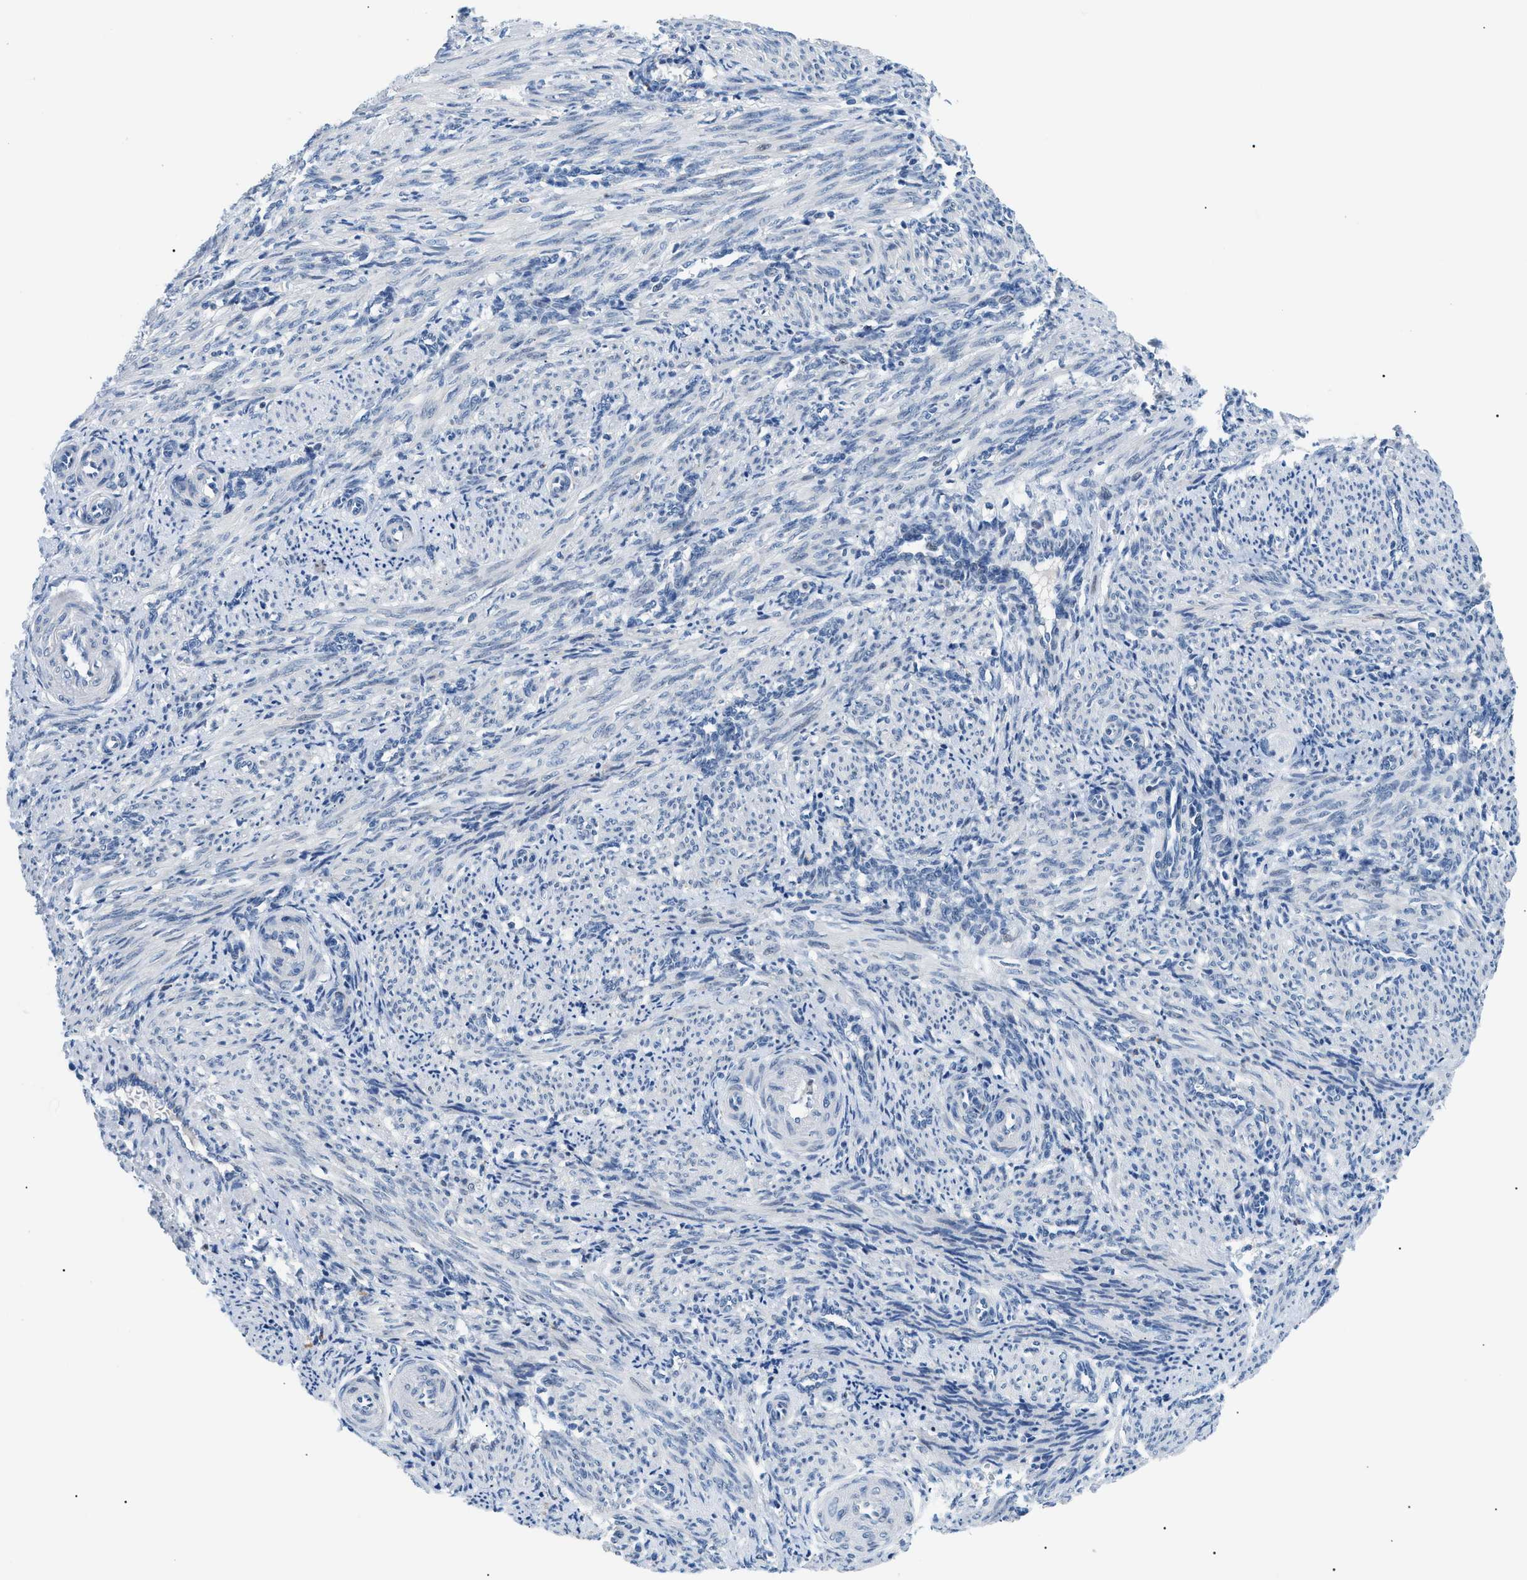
{"staining": {"intensity": "weak", "quantity": "<25%", "location": "nuclear"}, "tissue": "smooth muscle", "cell_type": "Smooth muscle cells", "image_type": "normal", "snomed": [{"axis": "morphology", "description": "Normal tissue, NOS"}, {"axis": "topography", "description": "Endometrium"}], "caption": "Immunohistochemistry (IHC) micrograph of unremarkable human smooth muscle stained for a protein (brown), which demonstrates no expression in smooth muscle cells.", "gene": "SMARCC1", "patient": {"sex": "female", "age": 33}}